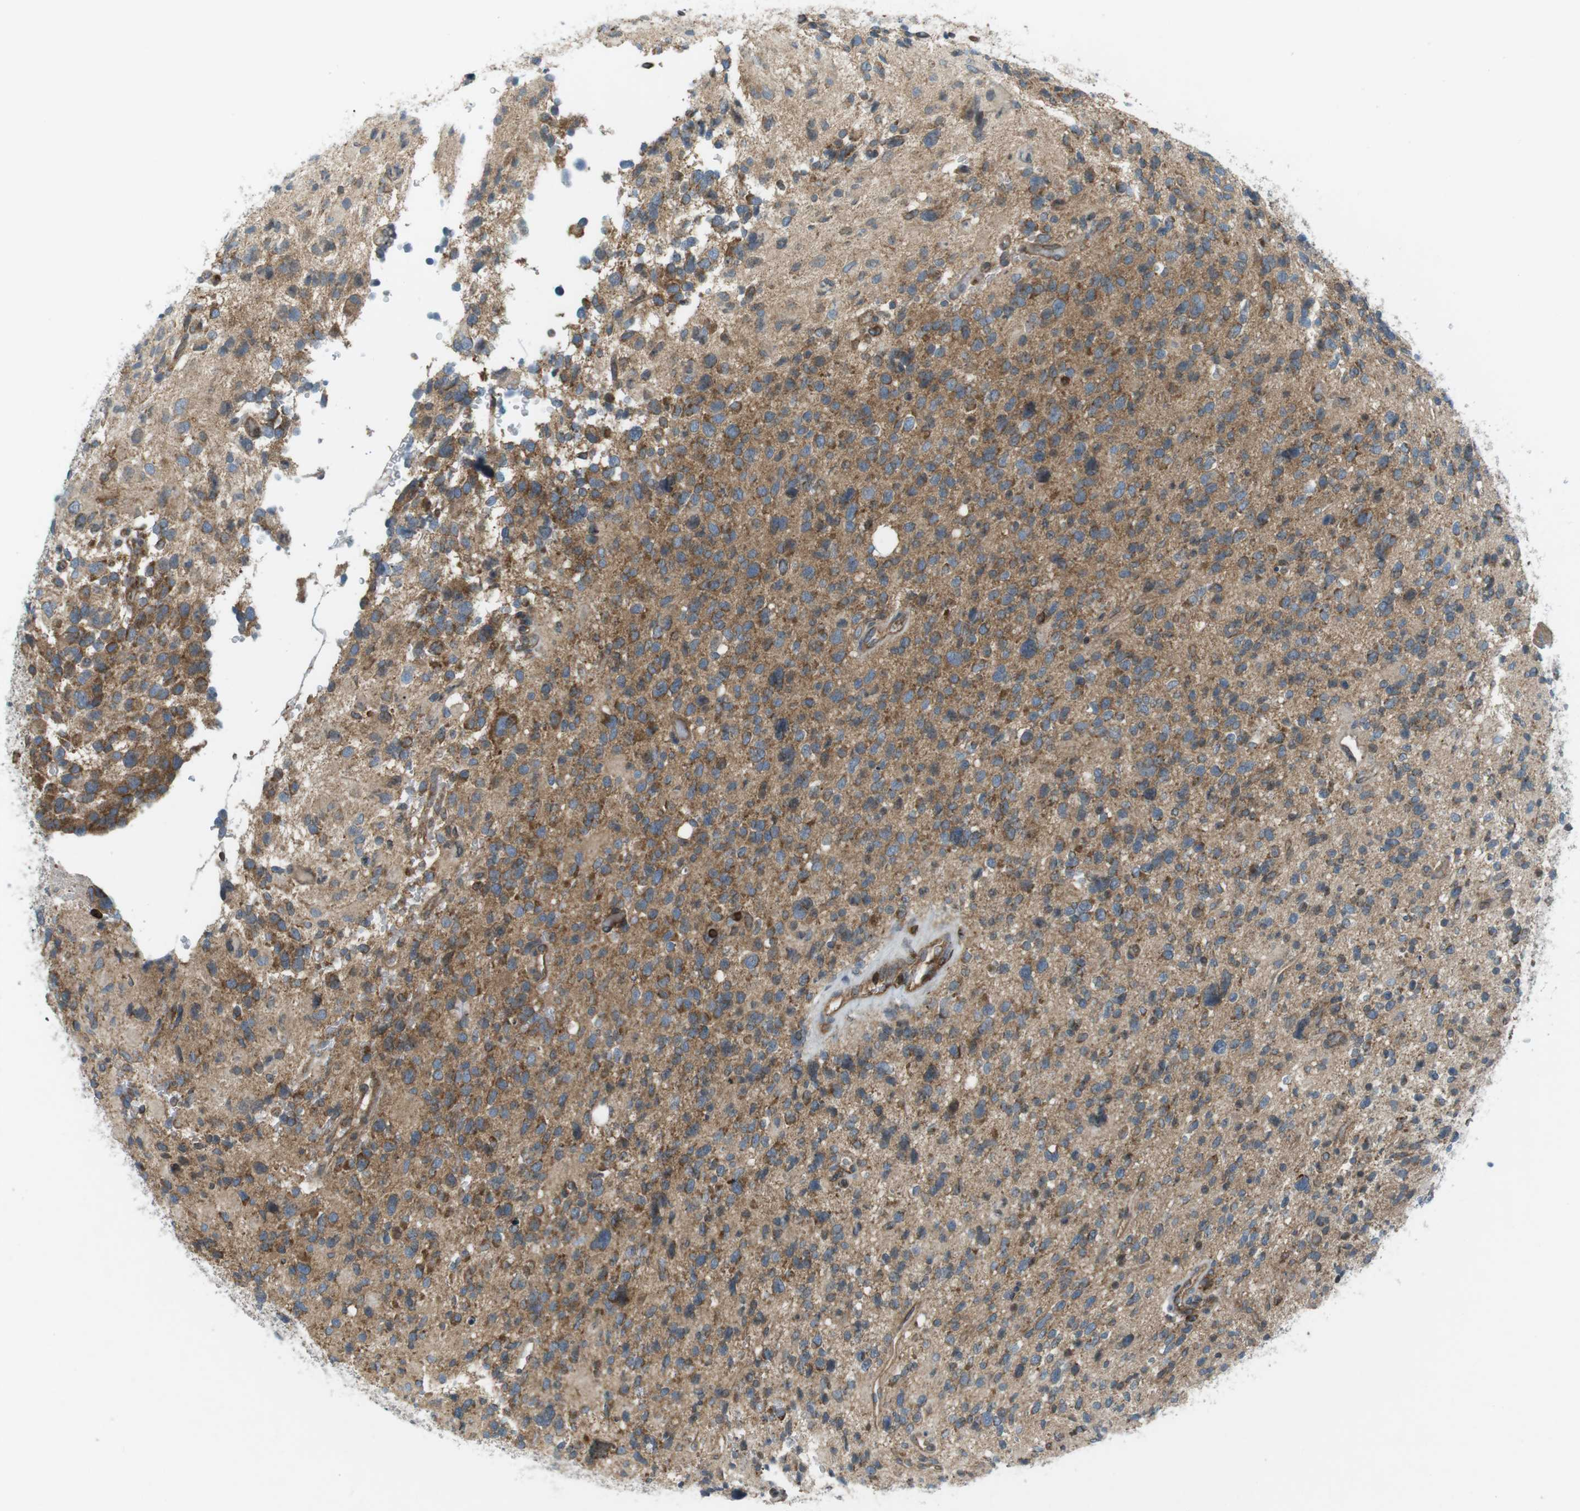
{"staining": {"intensity": "moderate", "quantity": ">75%", "location": "cytoplasmic/membranous"}, "tissue": "glioma", "cell_type": "Tumor cells", "image_type": "cancer", "snomed": [{"axis": "morphology", "description": "Glioma, malignant, High grade"}, {"axis": "topography", "description": "Brain"}], "caption": "The micrograph demonstrates staining of malignant glioma (high-grade), revealing moderate cytoplasmic/membranous protein positivity (brown color) within tumor cells. (DAB IHC with brightfield microscopy, high magnification).", "gene": "FLII", "patient": {"sex": "male", "age": 48}}